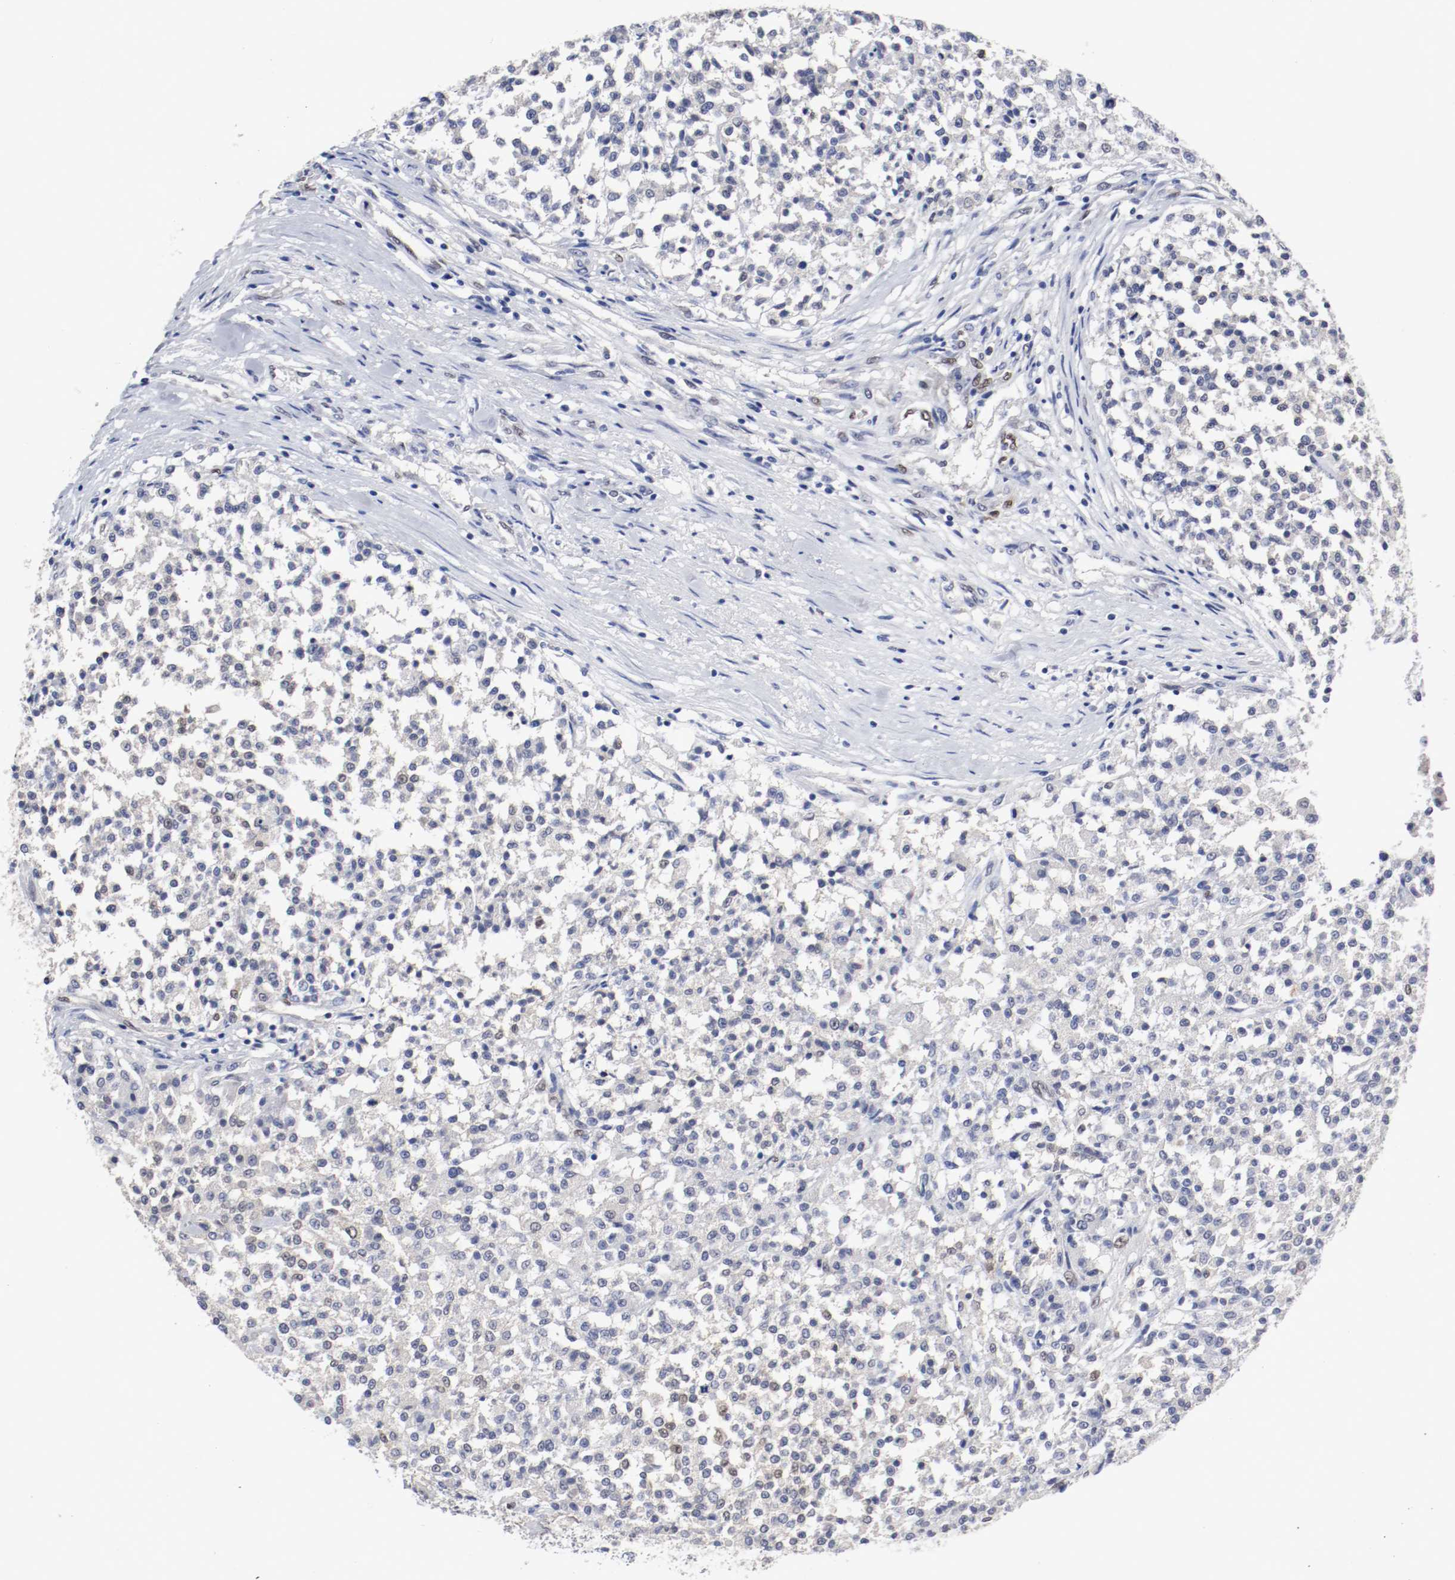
{"staining": {"intensity": "weak", "quantity": "<25%", "location": "nuclear"}, "tissue": "testis cancer", "cell_type": "Tumor cells", "image_type": "cancer", "snomed": [{"axis": "morphology", "description": "Seminoma, NOS"}, {"axis": "topography", "description": "Testis"}], "caption": "Image shows no significant protein expression in tumor cells of testis cancer.", "gene": "FOSL2", "patient": {"sex": "male", "age": 59}}